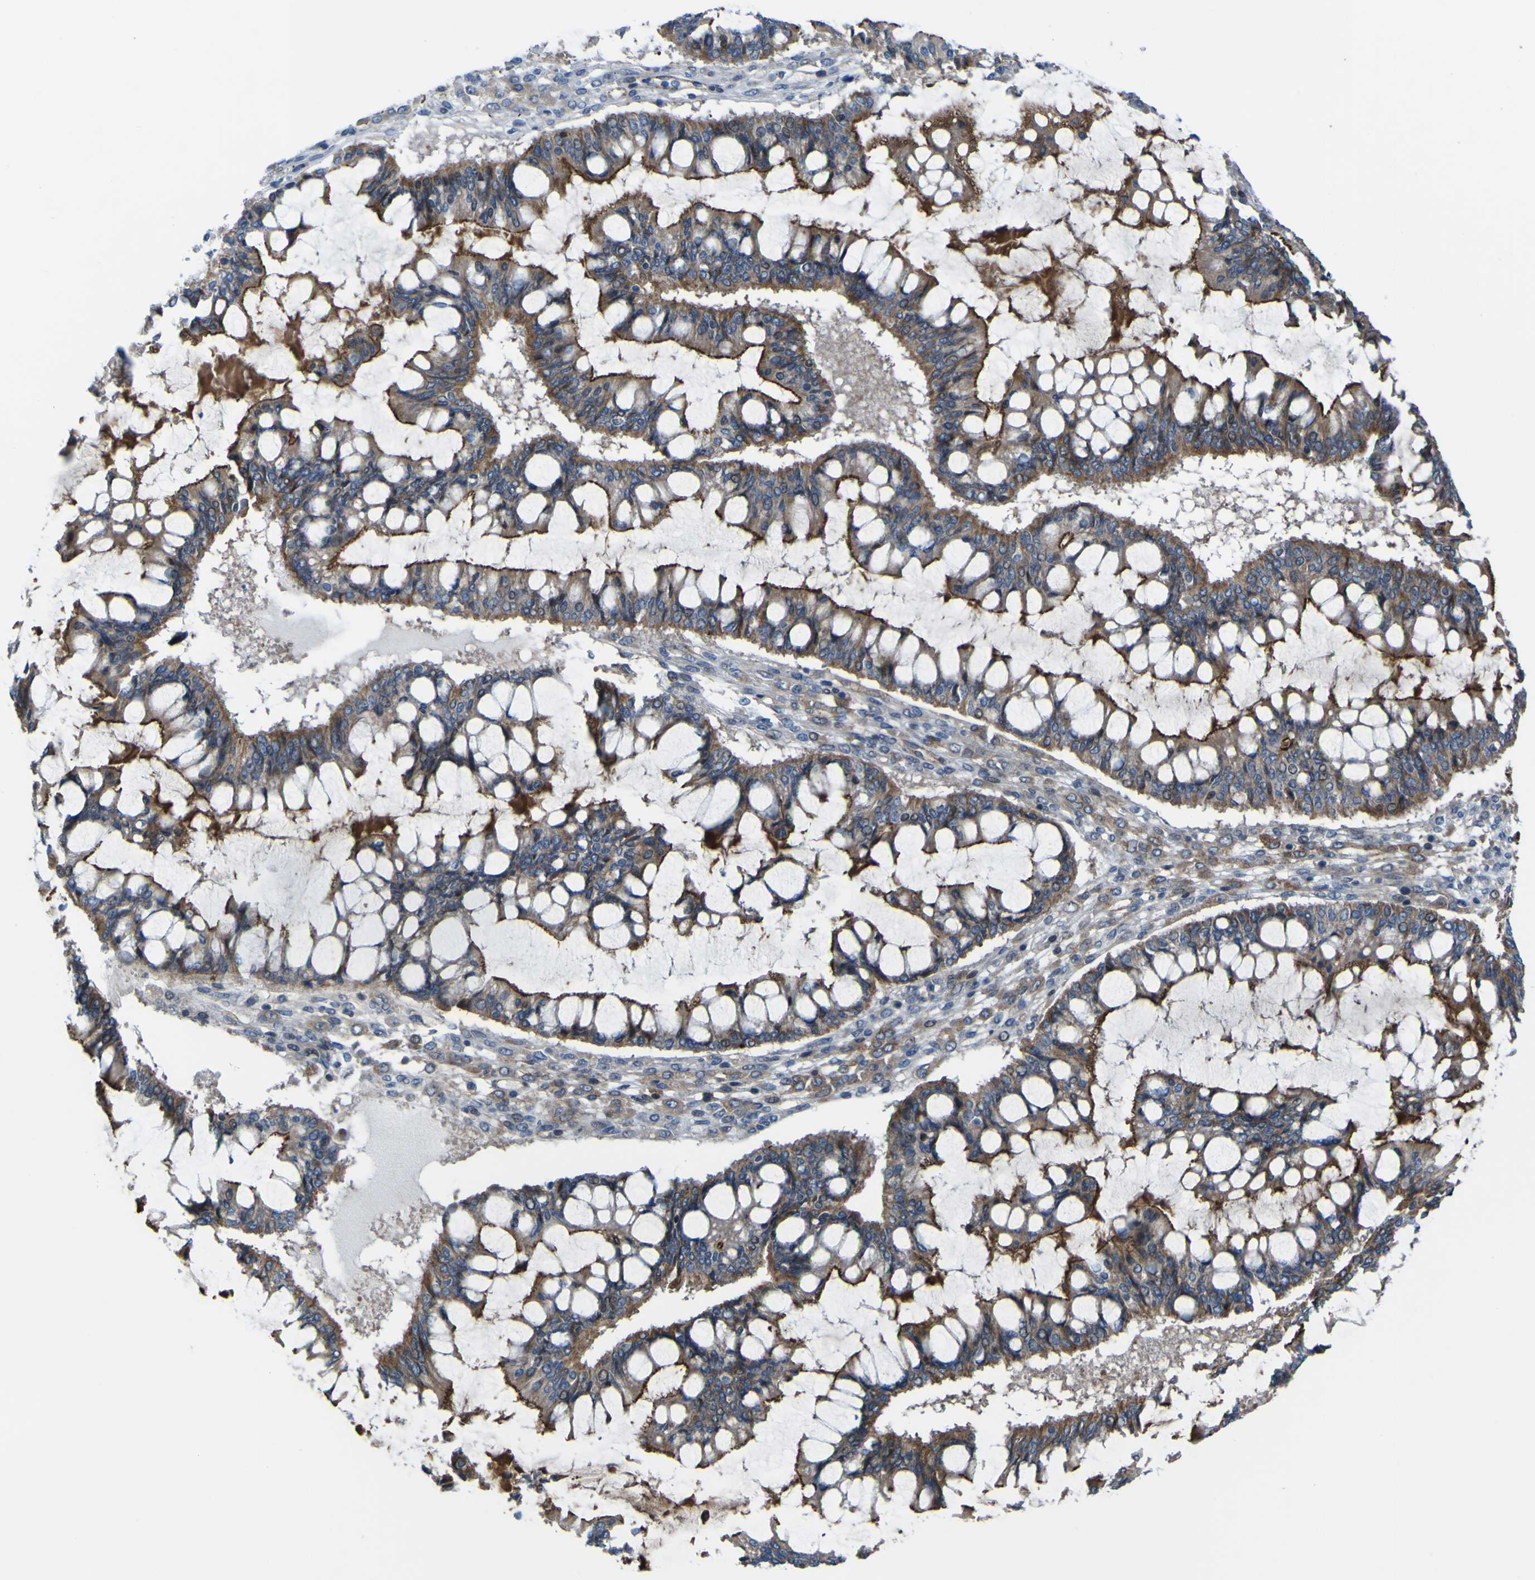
{"staining": {"intensity": "moderate", "quantity": ">75%", "location": "cytoplasmic/membranous"}, "tissue": "ovarian cancer", "cell_type": "Tumor cells", "image_type": "cancer", "snomed": [{"axis": "morphology", "description": "Cystadenocarcinoma, mucinous, NOS"}, {"axis": "topography", "description": "Ovary"}], "caption": "Tumor cells exhibit medium levels of moderate cytoplasmic/membranous expression in about >75% of cells in human ovarian mucinous cystadenocarcinoma. (IHC, brightfield microscopy, high magnification).", "gene": "FBXO30", "patient": {"sex": "female", "age": 73}}